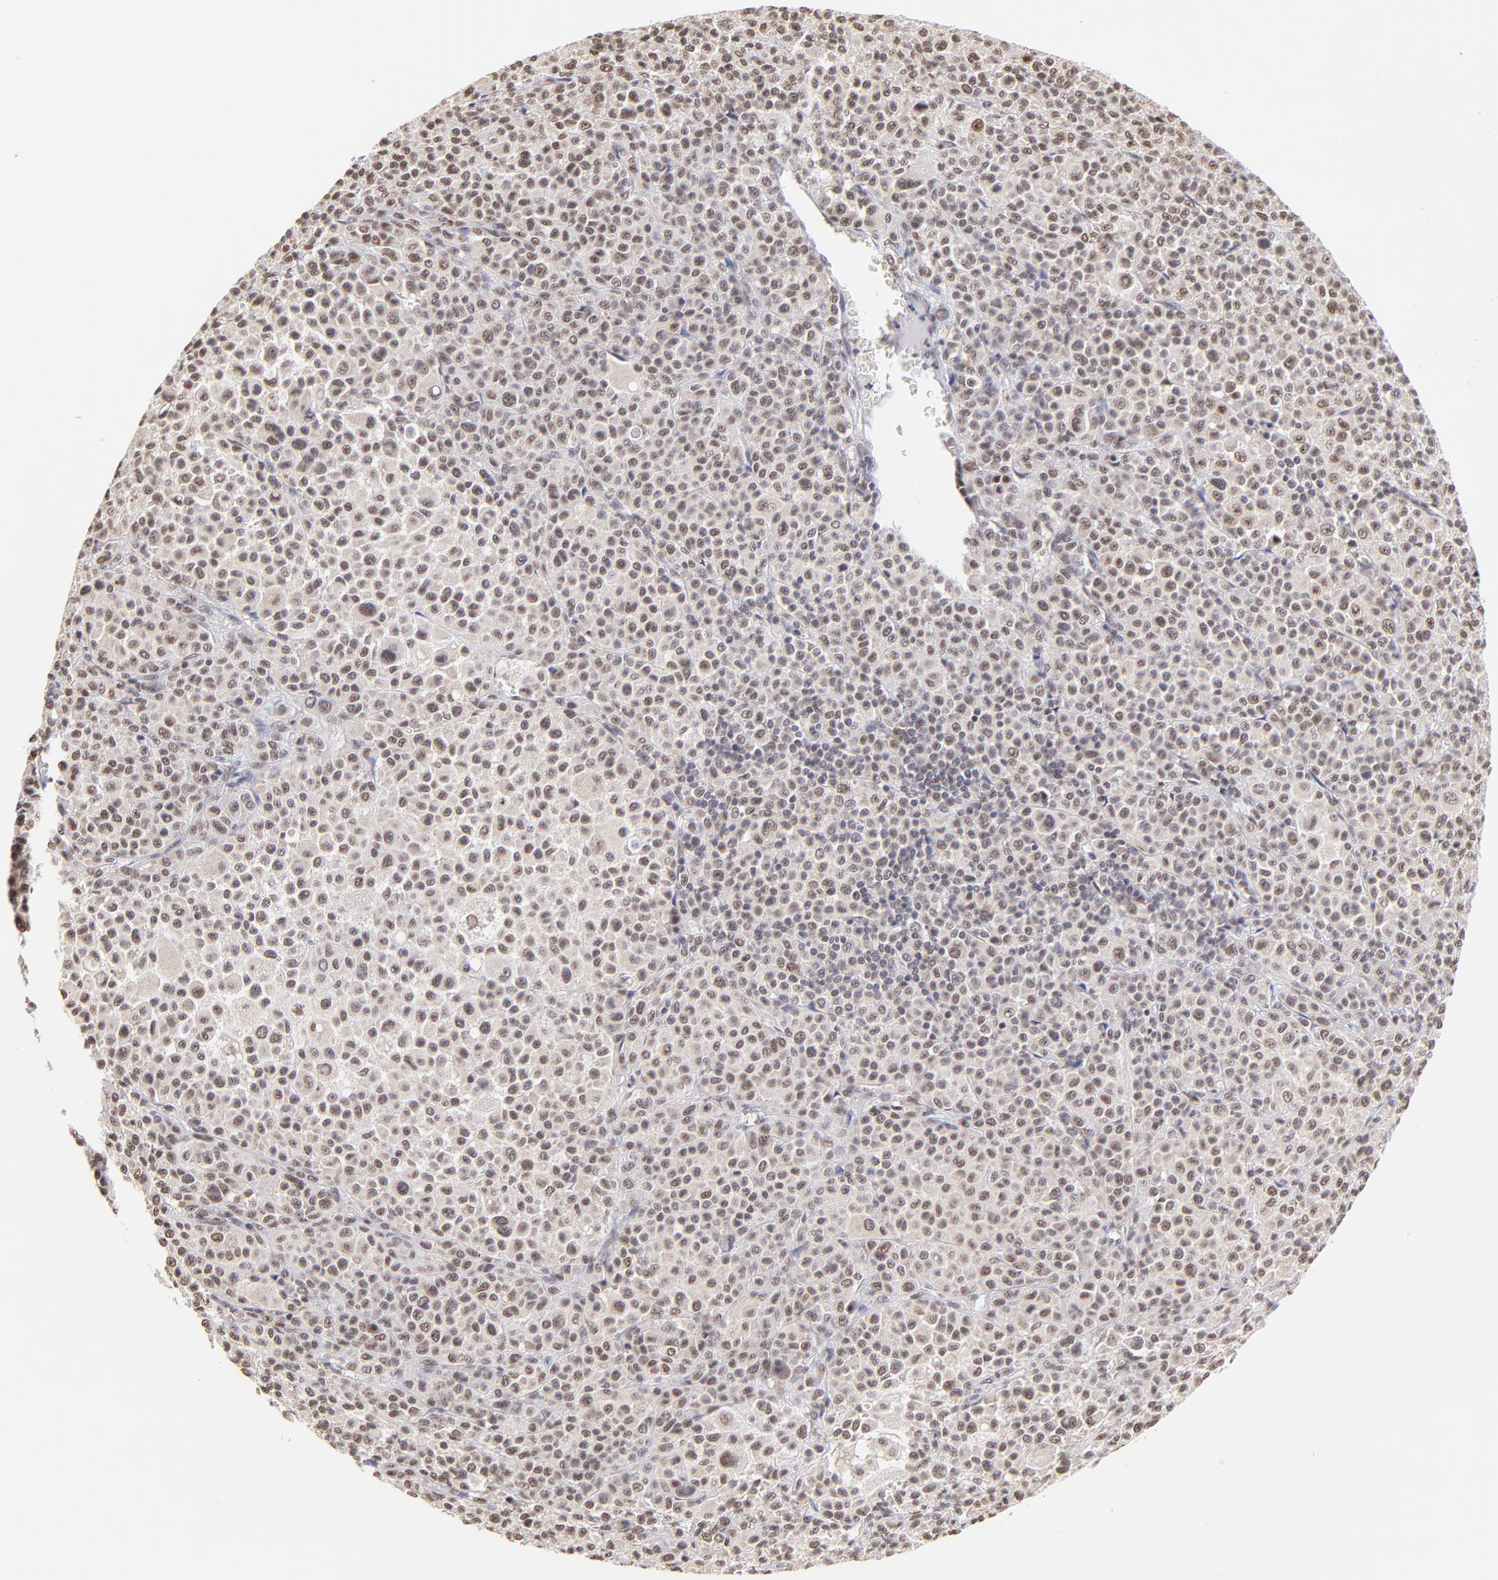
{"staining": {"intensity": "weak", "quantity": "25%-75%", "location": "nuclear"}, "tissue": "melanoma", "cell_type": "Tumor cells", "image_type": "cancer", "snomed": [{"axis": "morphology", "description": "Malignant melanoma, Metastatic site"}, {"axis": "topography", "description": "Skin"}], "caption": "Human malignant melanoma (metastatic site) stained with a brown dye demonstrates weak nuclear positive positivity in approximately 25%-75% of tumor cells.", "gene": "ZNF670", "patient": {"sex": "female", "age": 74}}